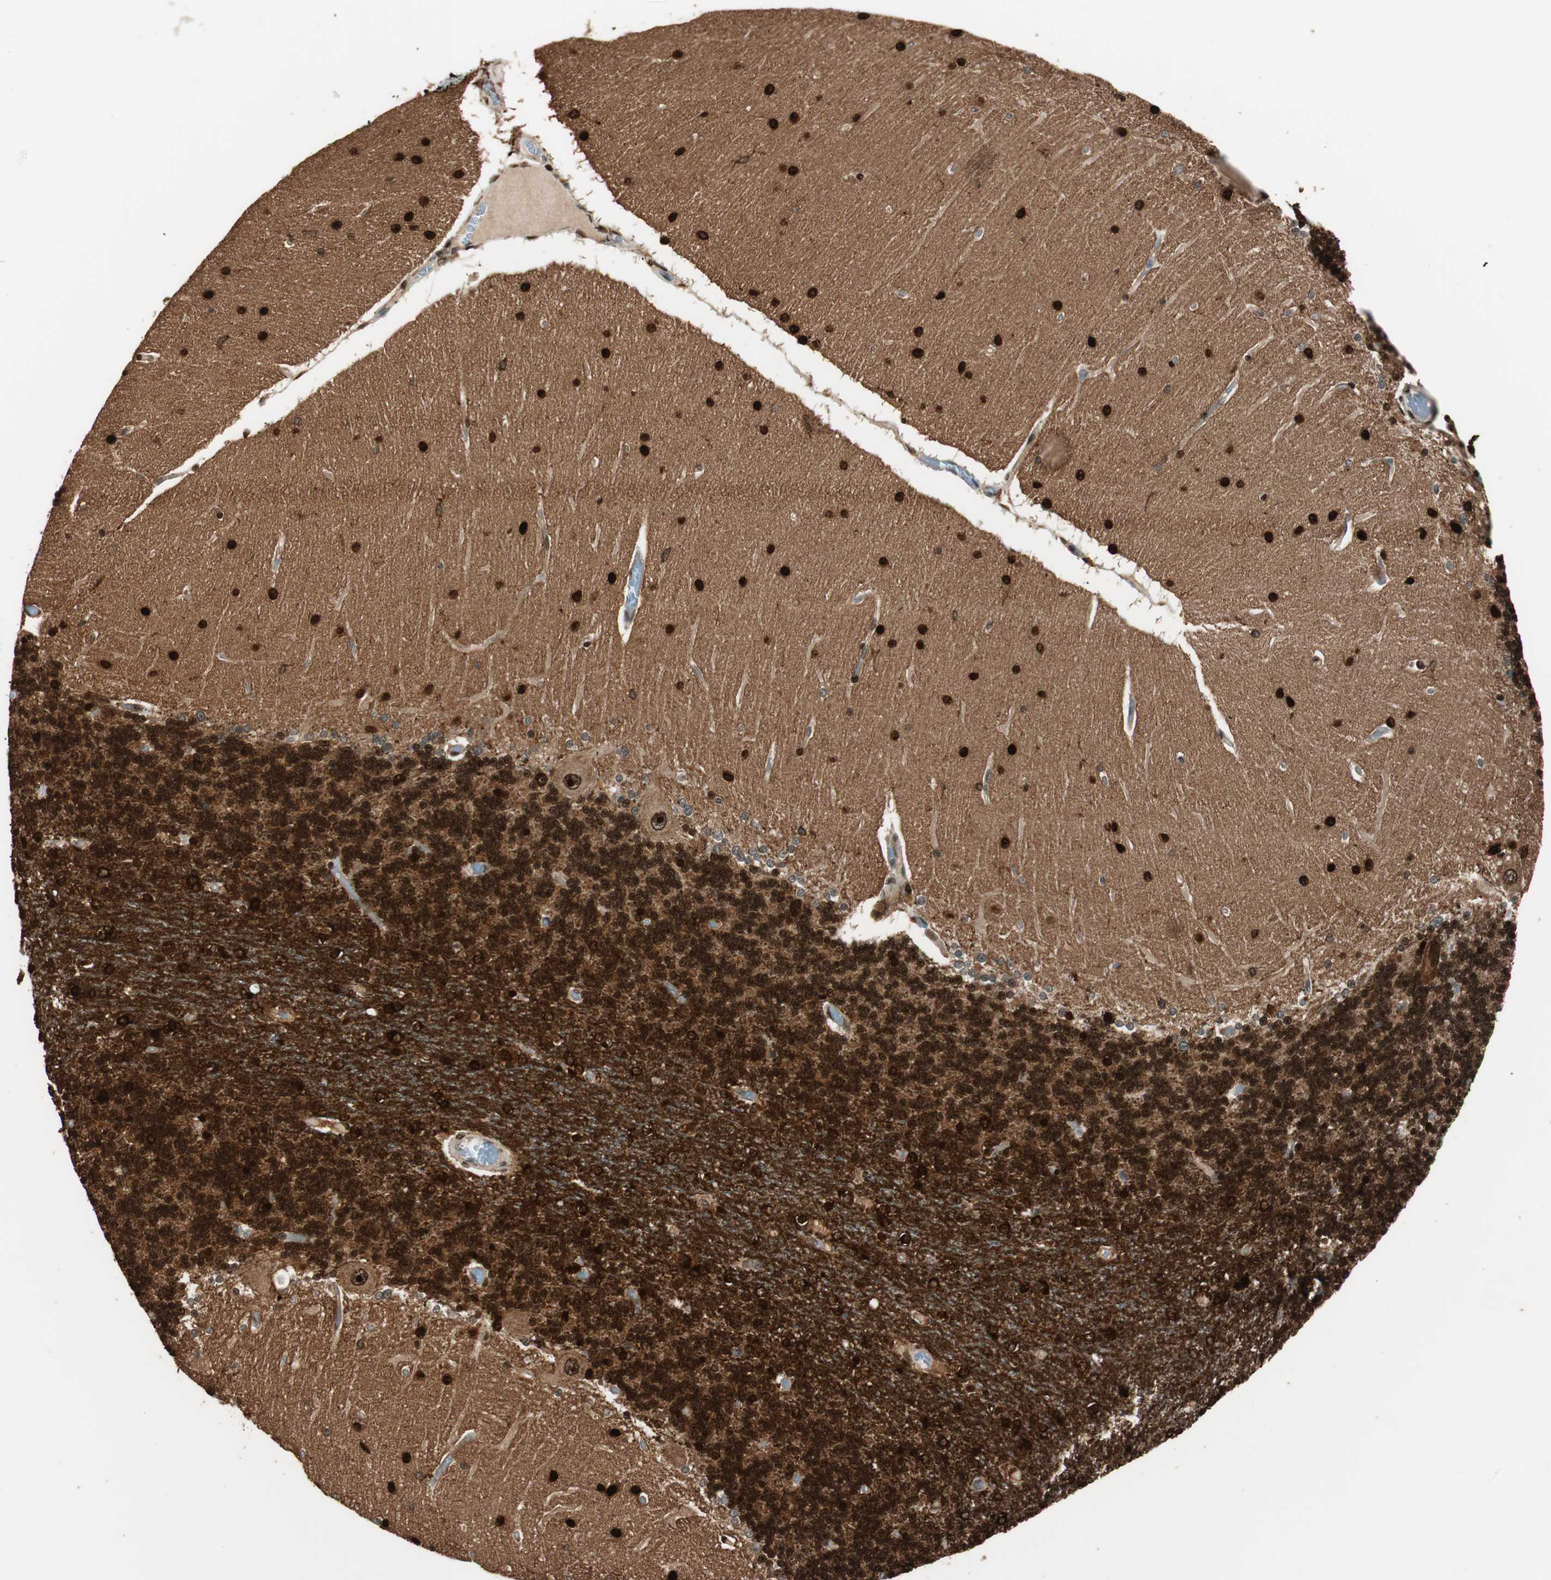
{"staining": {"intensity": "strong", "quantity": ">75%", "location": "cytoplasmic/membranous,nuclear"}, "tissue": "cerebellum", "cell_type": "Cells in granular layer", "image_type": "normal", "snomed": [{"axis": "morphology", "description": "Normal tissue, NOS"}, {"axis": "topography", "description": "Cerebellum"}], "caption": "Immunohistochemistry (IHC) photomicrograph of benign cerebellum: human cerebellum stained using immunohistochemistry (IHC) shows high levels of strong protein expression localized specifically in the cytoplasmic/membranous,nuclear of cells in granular layer, appearing as a cytoplasmic/membranous,nuclear brown color.", "gene": "BIN1", "patient": {"sex": "female", "age": 54}}